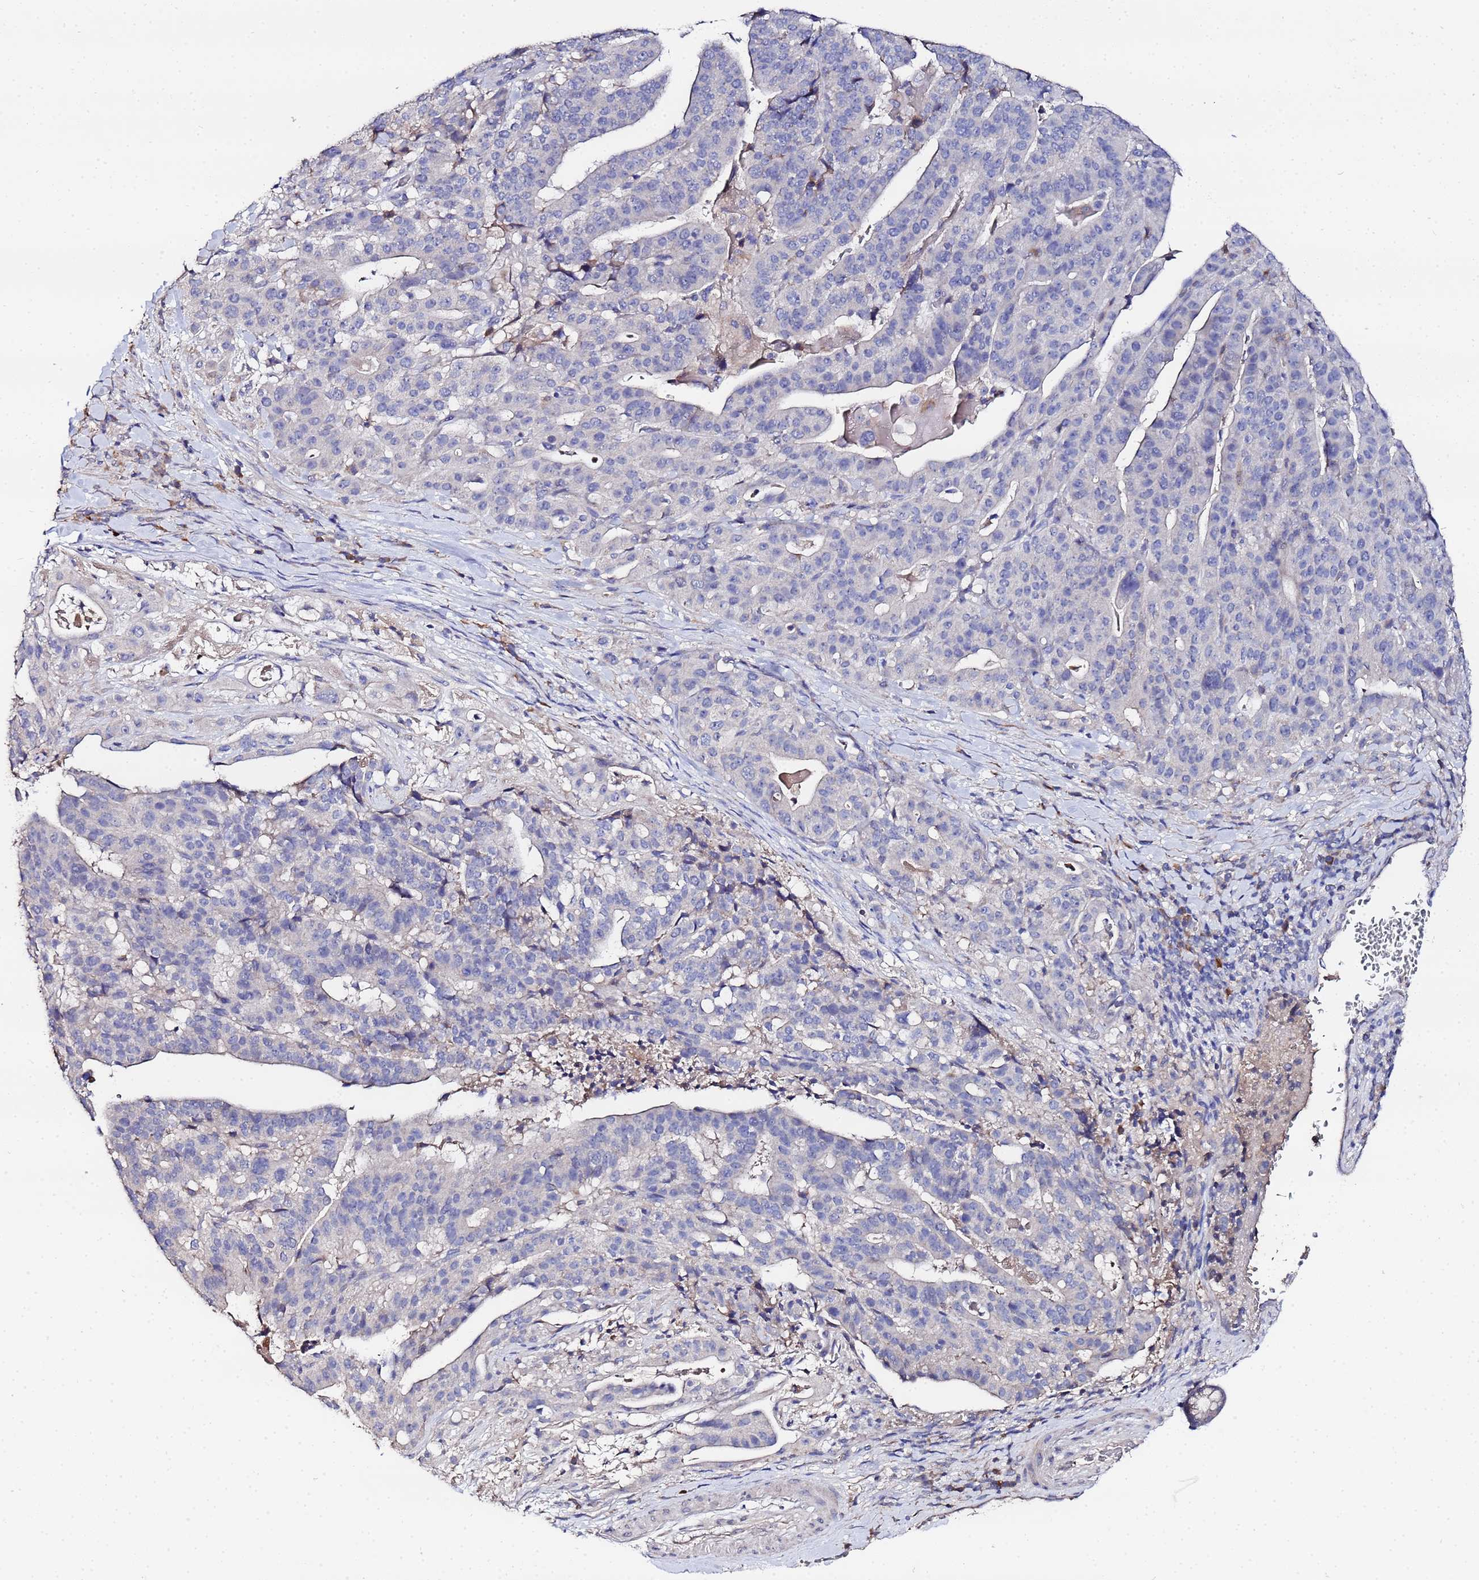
{"staining": {"intensity": "negative", "quantity": "none", "location": "none"}, "tissue": "stomach cancer", "cell_type": "Tumor cells", "image_type": "cancer", "snomed": [{"axis": "morphology", "description": "Adenocarcinoma, NOS"}, {"axis": "topography", "description": "Stomach"}], "caption": "There is no significant expression in tumor cells of stomach cancer. (Brightfield microscopy of DAB (3,3'-diaminobenzidine) immunohistochemistry at high magnification).", "gene": "TCP10L", "patient": {"sex": "male", "age": 48}}